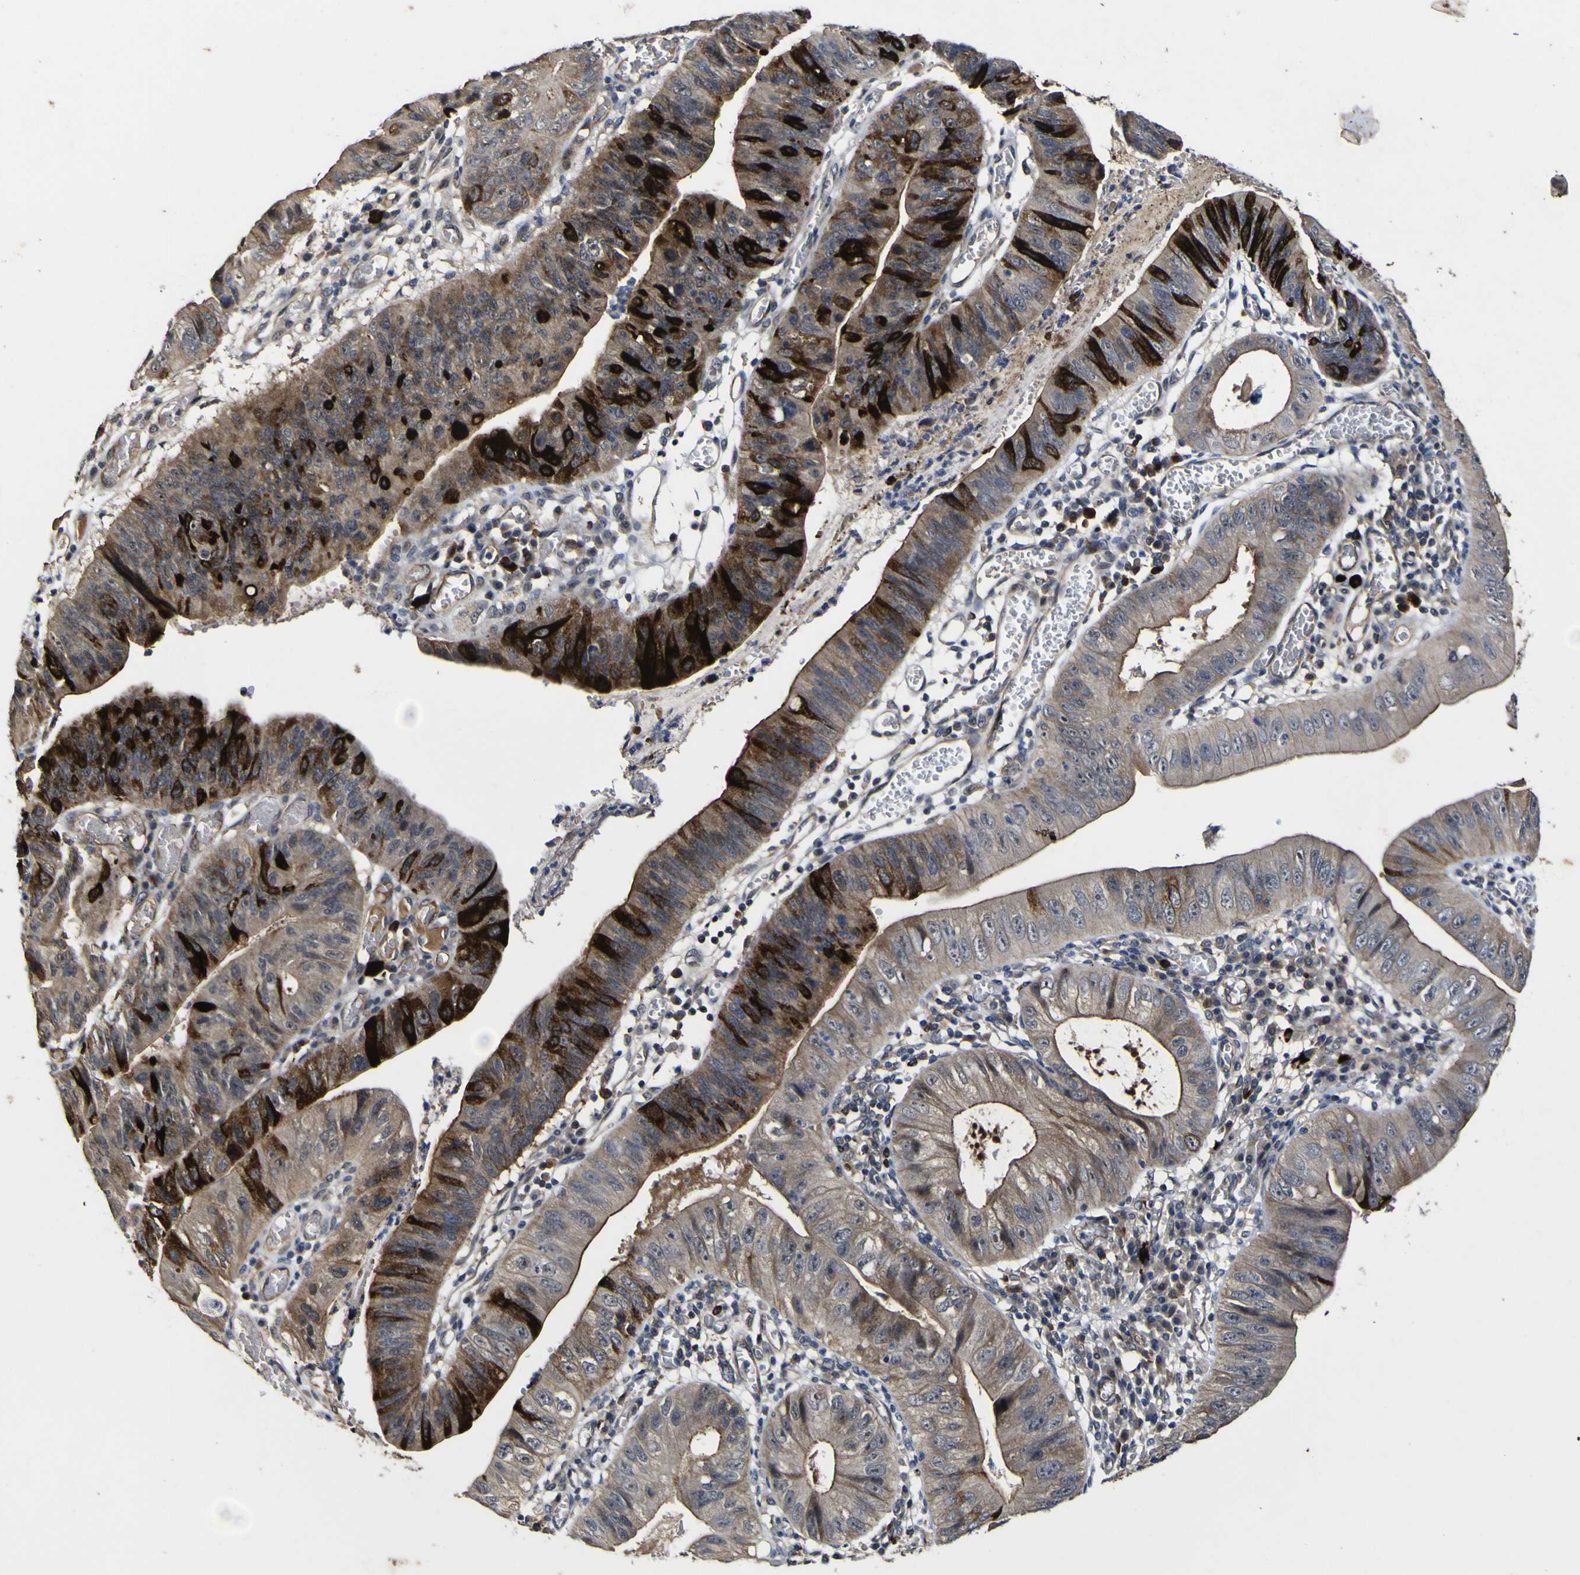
{"staining": {"intensity": "strong", "quantity": ">75%", "location": "cytoplasmic/membranous"}, "tissue": "stomach cancer", "cell_type": "Tumor cells", "image_type": "cancer", "snomed": [{"axis": "morphology", "description": "Adenocarcinoma, NOS"}, {"axis": "topography", "description": "Stomach"}], "caption": "Immunohistochemical staining of human adenocarcinoma (stomach) demonstrates high levels of strong cytoplasmic/membranous protein expression in approximately >75% of tumor cells. (DAB IHC, brown staining for protein, blue staining for nuclei).", "gene": "CCL2", "patient": {"sex": "male", "age": 59}}